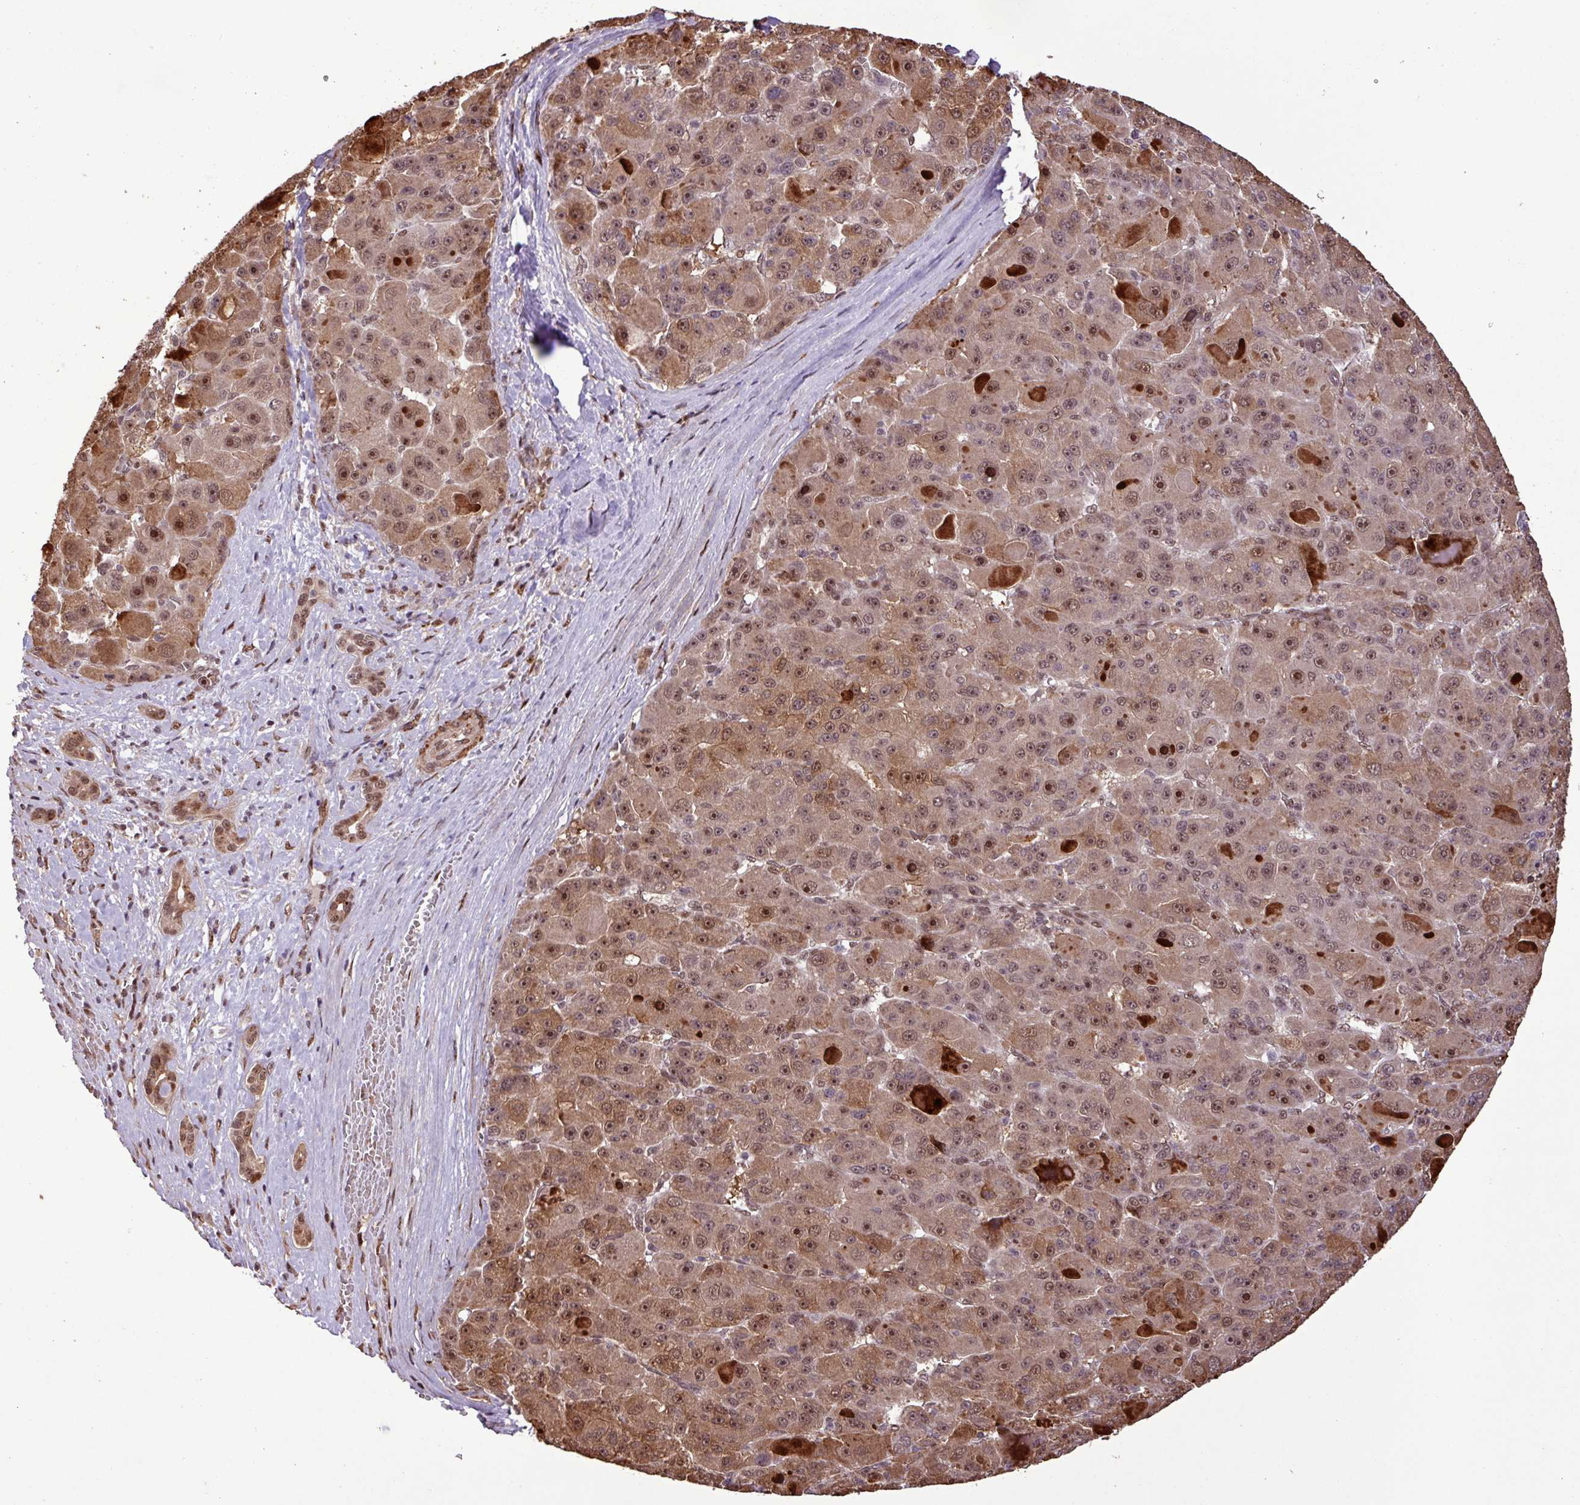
{"staining": {"intensity": "moderate", "quantity": ">75%", "location": "cytoplasmic/membranous,nuclear"}, "tissue": "liver cancer", "cell_type": "Tumor cells", "image_type": "cancer", "snomed": [{"axis": "morphology", "description": "Carcinoma, Hepatocellular, NOS"}, {"axis": "topography", "description": "Liver"}], "caption": "IHC staining of liver cancer, which reveals medium levels of moderate cytoplasmic/membranous and nuclear expression in about >75% of tumor cells indicating moderate cytoplasmic/membranous and nuclear protein positivity. The staining was performed using DAB (brown) for protein detection and nuclei were counterstained in hematoxylin (blue).", "gene": "SLC22A24", "patient": {"sex": "male", "age": 76}}